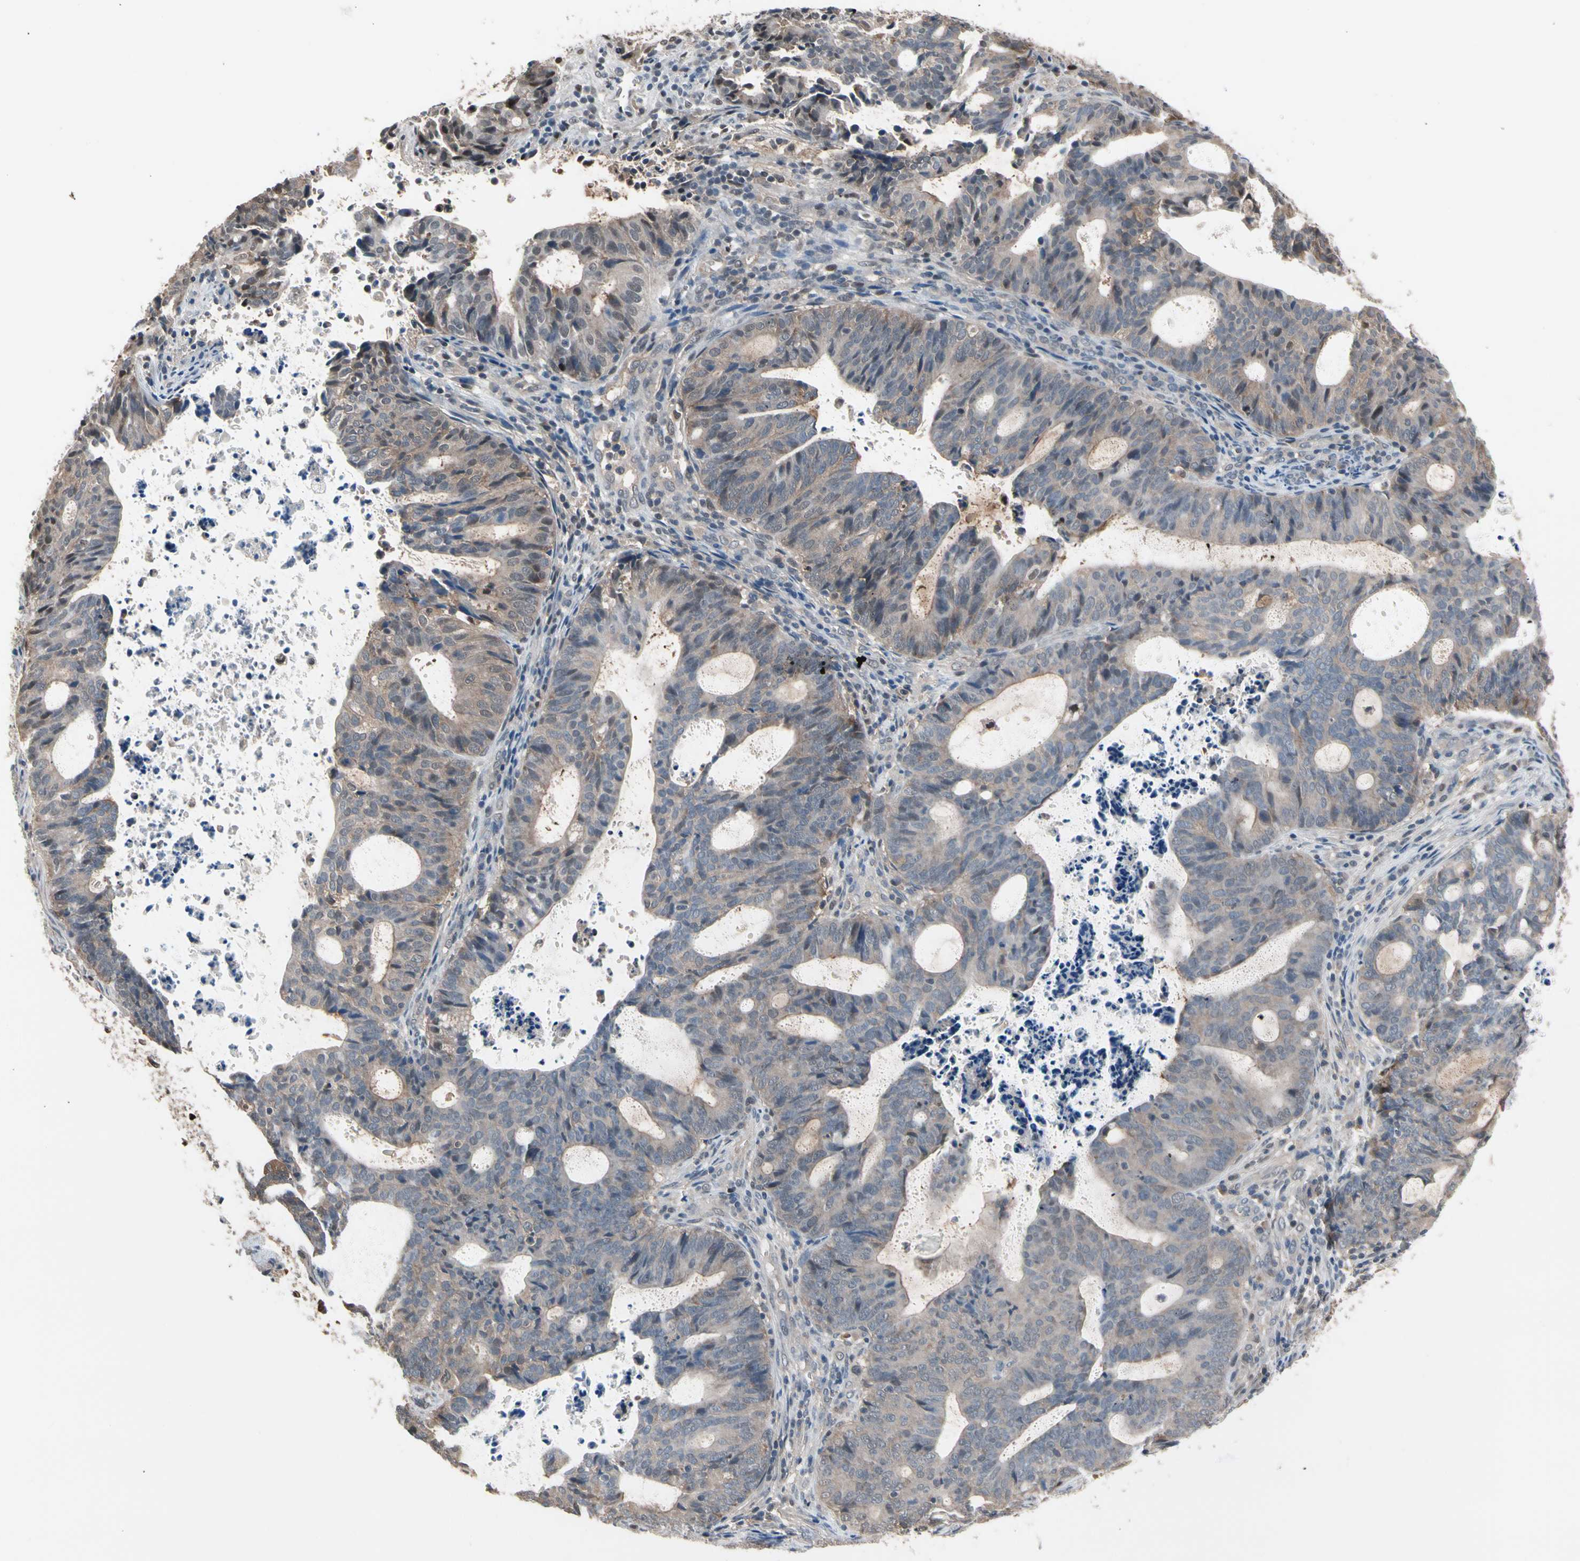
{"staining": {"intensity": "weak", "quantity": ">75%", "location": "cytoplasmic/membranous"}, "tissue": "endometrial cancer", "cell_type": "Tumor cells", "image_type": "cancer", "snomed": [{"axis": "morphology", "description": "Adenocarcinoma, NOS"}, {"axis": "topography", "description": "Uterus"}], "caption": "A photomicrograph of human endometrial adenocarcinoma stained for a protein reveals weak cytoplasmic/membranous brown staining in tumor cells.", "gene": "PSMA2", "patient": {"sex": "female", "age": 83}}